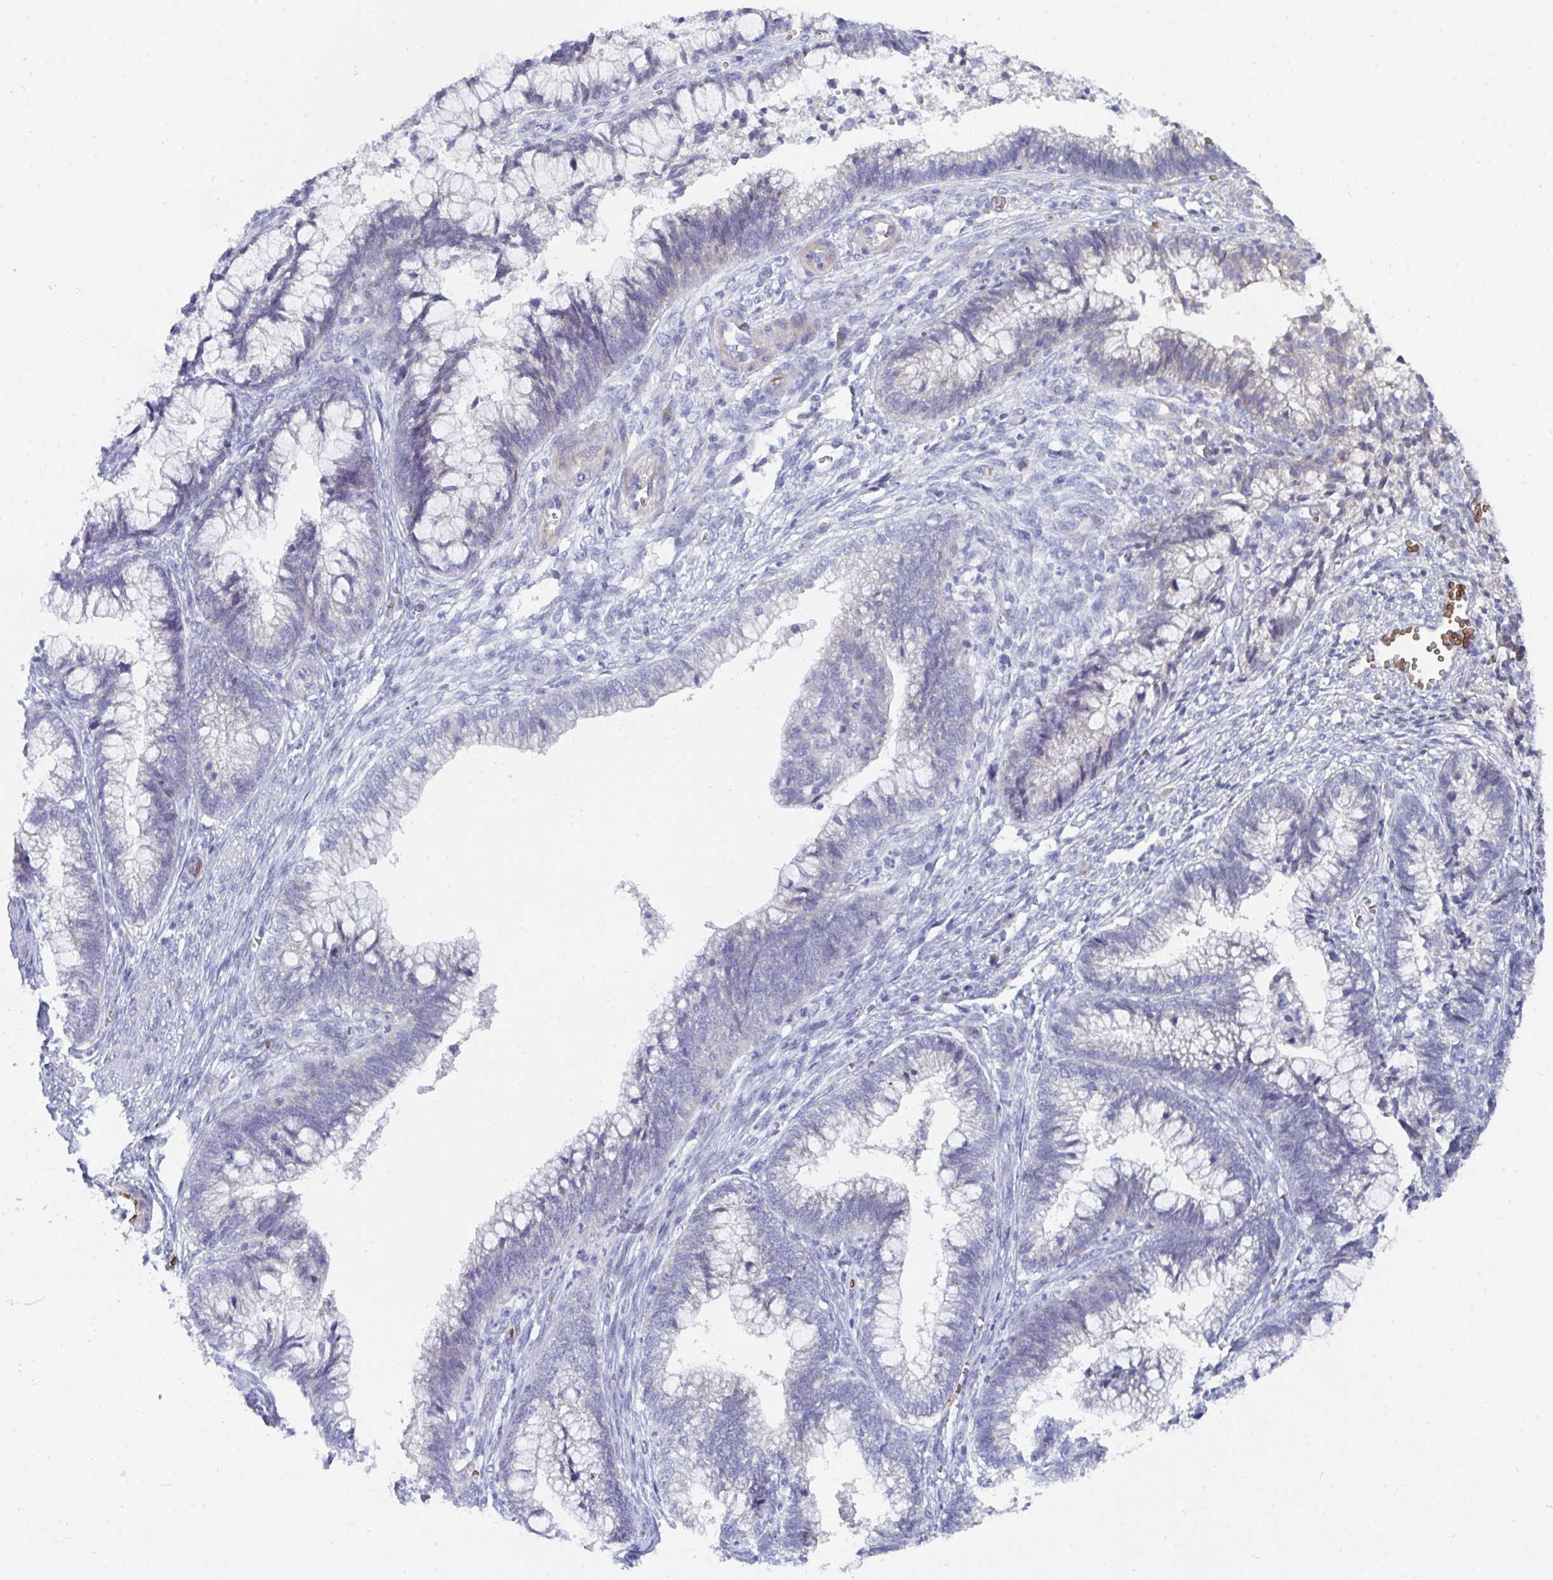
{"staining": {"intensity": "negative", "quantity": "none", "location": "none"}, "tissue": "cervical cancer", "cell_type": "Tumor cells", "image_type": "cancer", "snomed": [{"axis": "morphology", "description": "Adenocarcinoma, NOS"}, {"axis": "topography", "description": "Cervix"}], "caption": "This image is of cervical cancer stained with immunohistochemistry to label a protein in brown with the nuclei are counter-stained blue. There is no staining in tumor cells.", "gene": "MROH2B", "patient": {"sex": "female", "age": 44}}